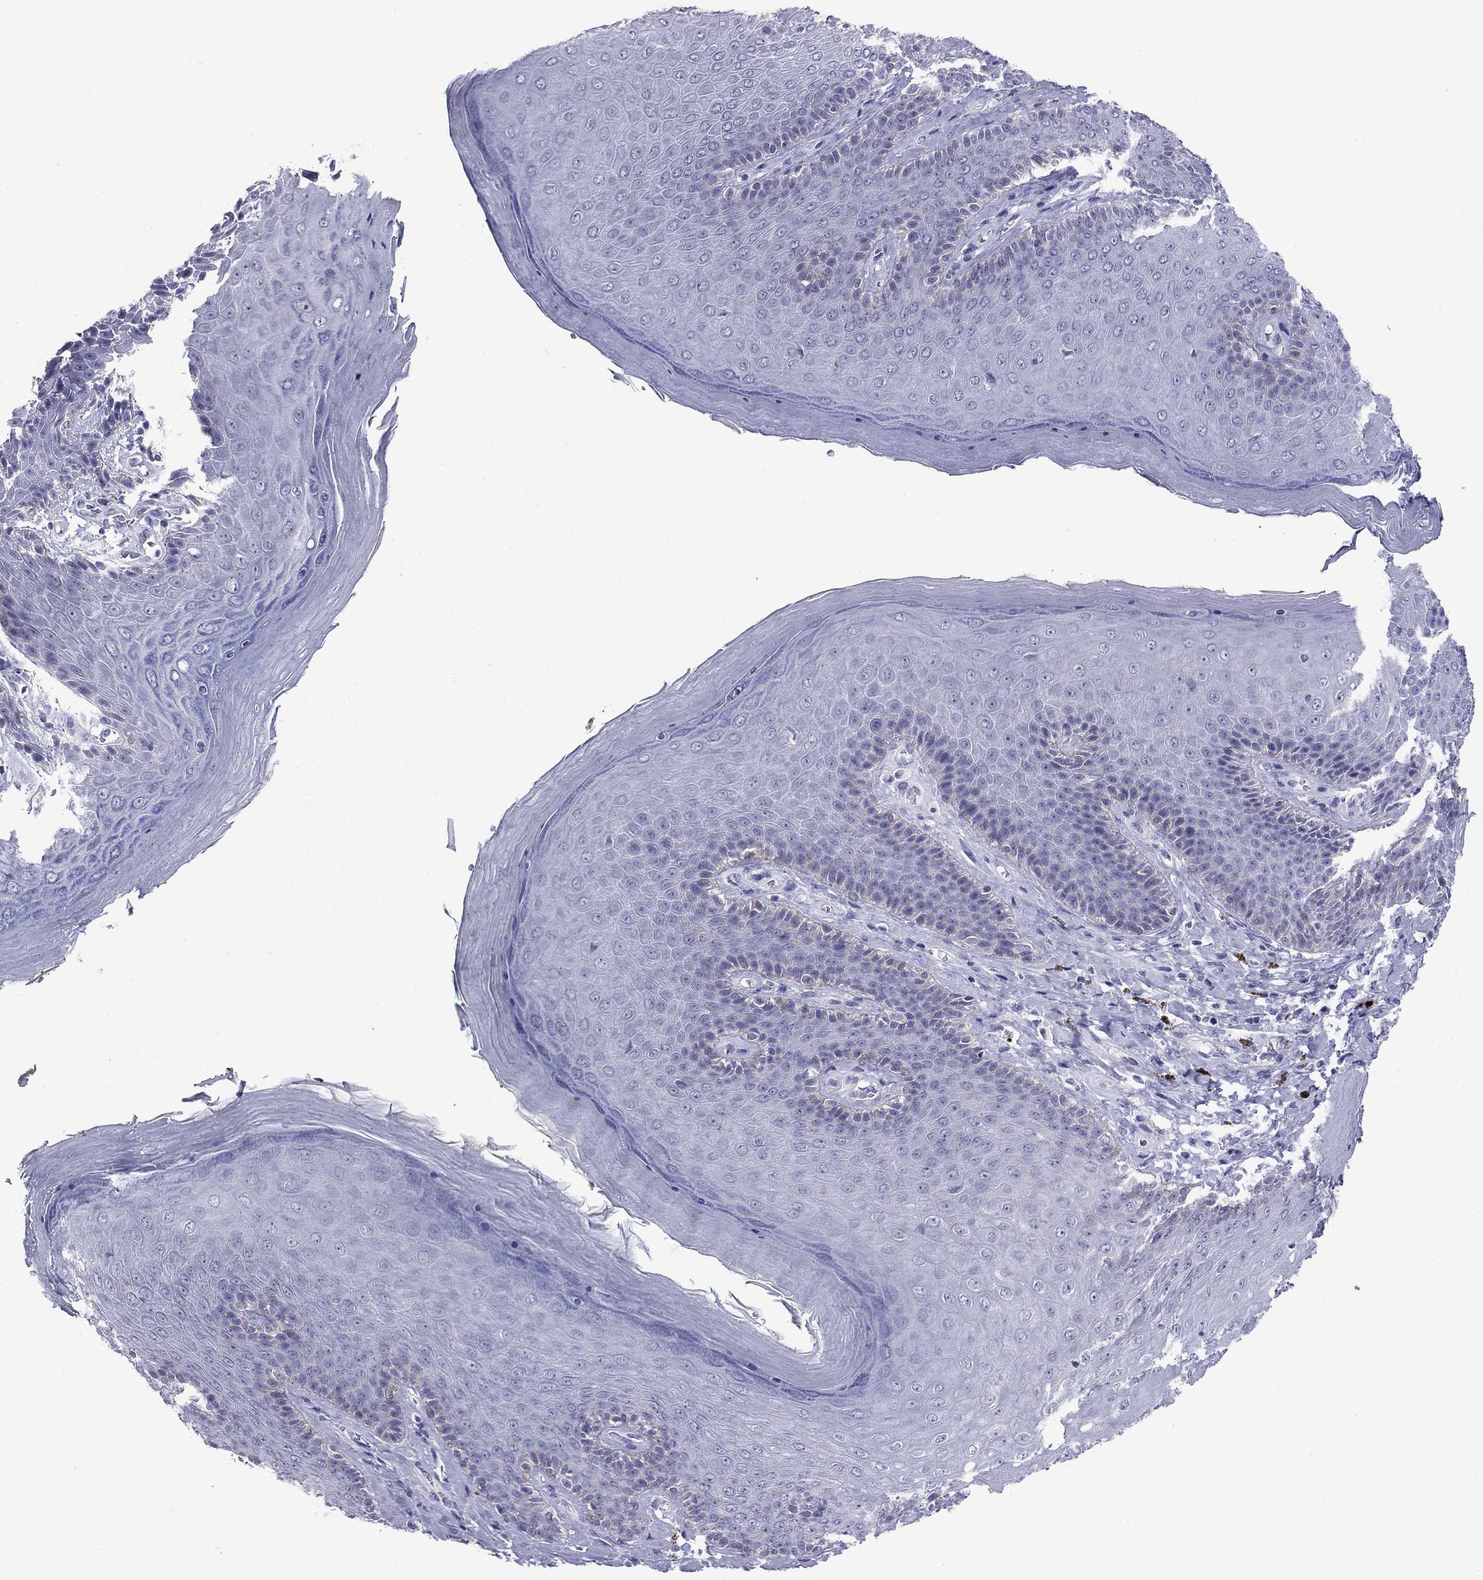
{"staining": {"intensity": "negative", "quantity": "none", "location": "none"}, "tissue": "skin", "cell_type": "Epidermal cells", "image_type": "normal", "snomed": [{"axis": "morphology", "description": "Normal tissue, NOS"}, {"axis": "topography", "description": "Skeletal muscle"}, {"axis": "topography", "description": "Anal"}, {"axis": "topography", "description": "Peripheral nerve tissue"}], "caption": "DAB immunohistochemical staining of unremarkable human skin exhibits no significant staining in epidermal cells.", "gene": "ARMC12", "patient": {"sex": "male", "age": 53}}